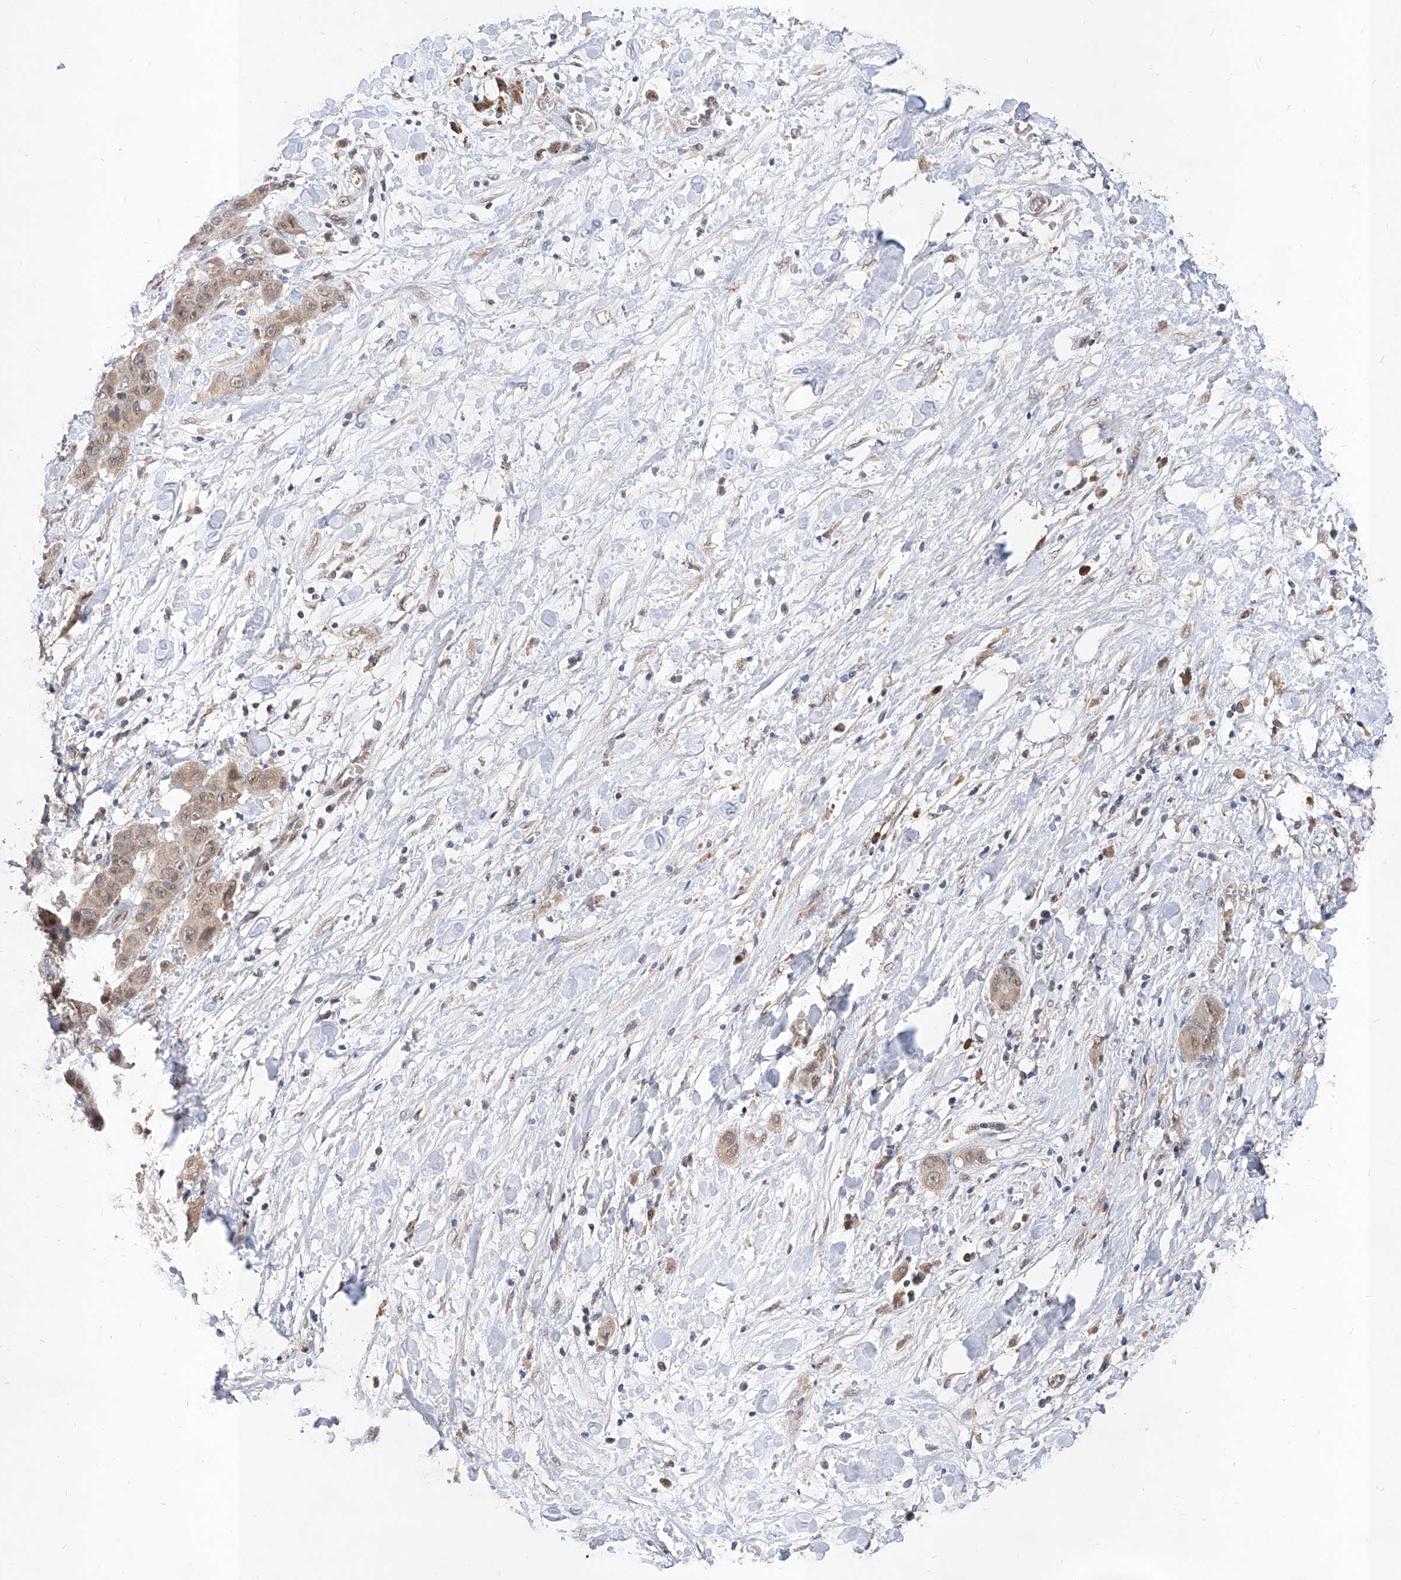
{"staining": {"intensity": "weak", "quantity": "25%-75%", "location": "cytoplasmic/membranous,nuclear"}, "tissue": "liver cancer", "cell_type": "Tumor cells", "image_type": "cancer", "snomed": [{"axis": "morphology", "description": "Cholangiocarcinoma"}, {"axis": "topography", "description": "Liver"}], "caption": "Immunohistochemistry staining of liver cancer (cholangiocarcinoma), which exhibits low levels of weak cytoplasmic/membranous and nuclear staining in approximately 25%-75% of tumor cells indicating weak cytoplasmic/membranous and nuclear protein expression. The staining was performed using DAB (3,3'-diaminobenzidine) (brown) for protein detection and nuclei were counterstained in hematoxylin (blue).", "gene": "CARMIL3", "patient": {"sex": "female", "age": 52}}